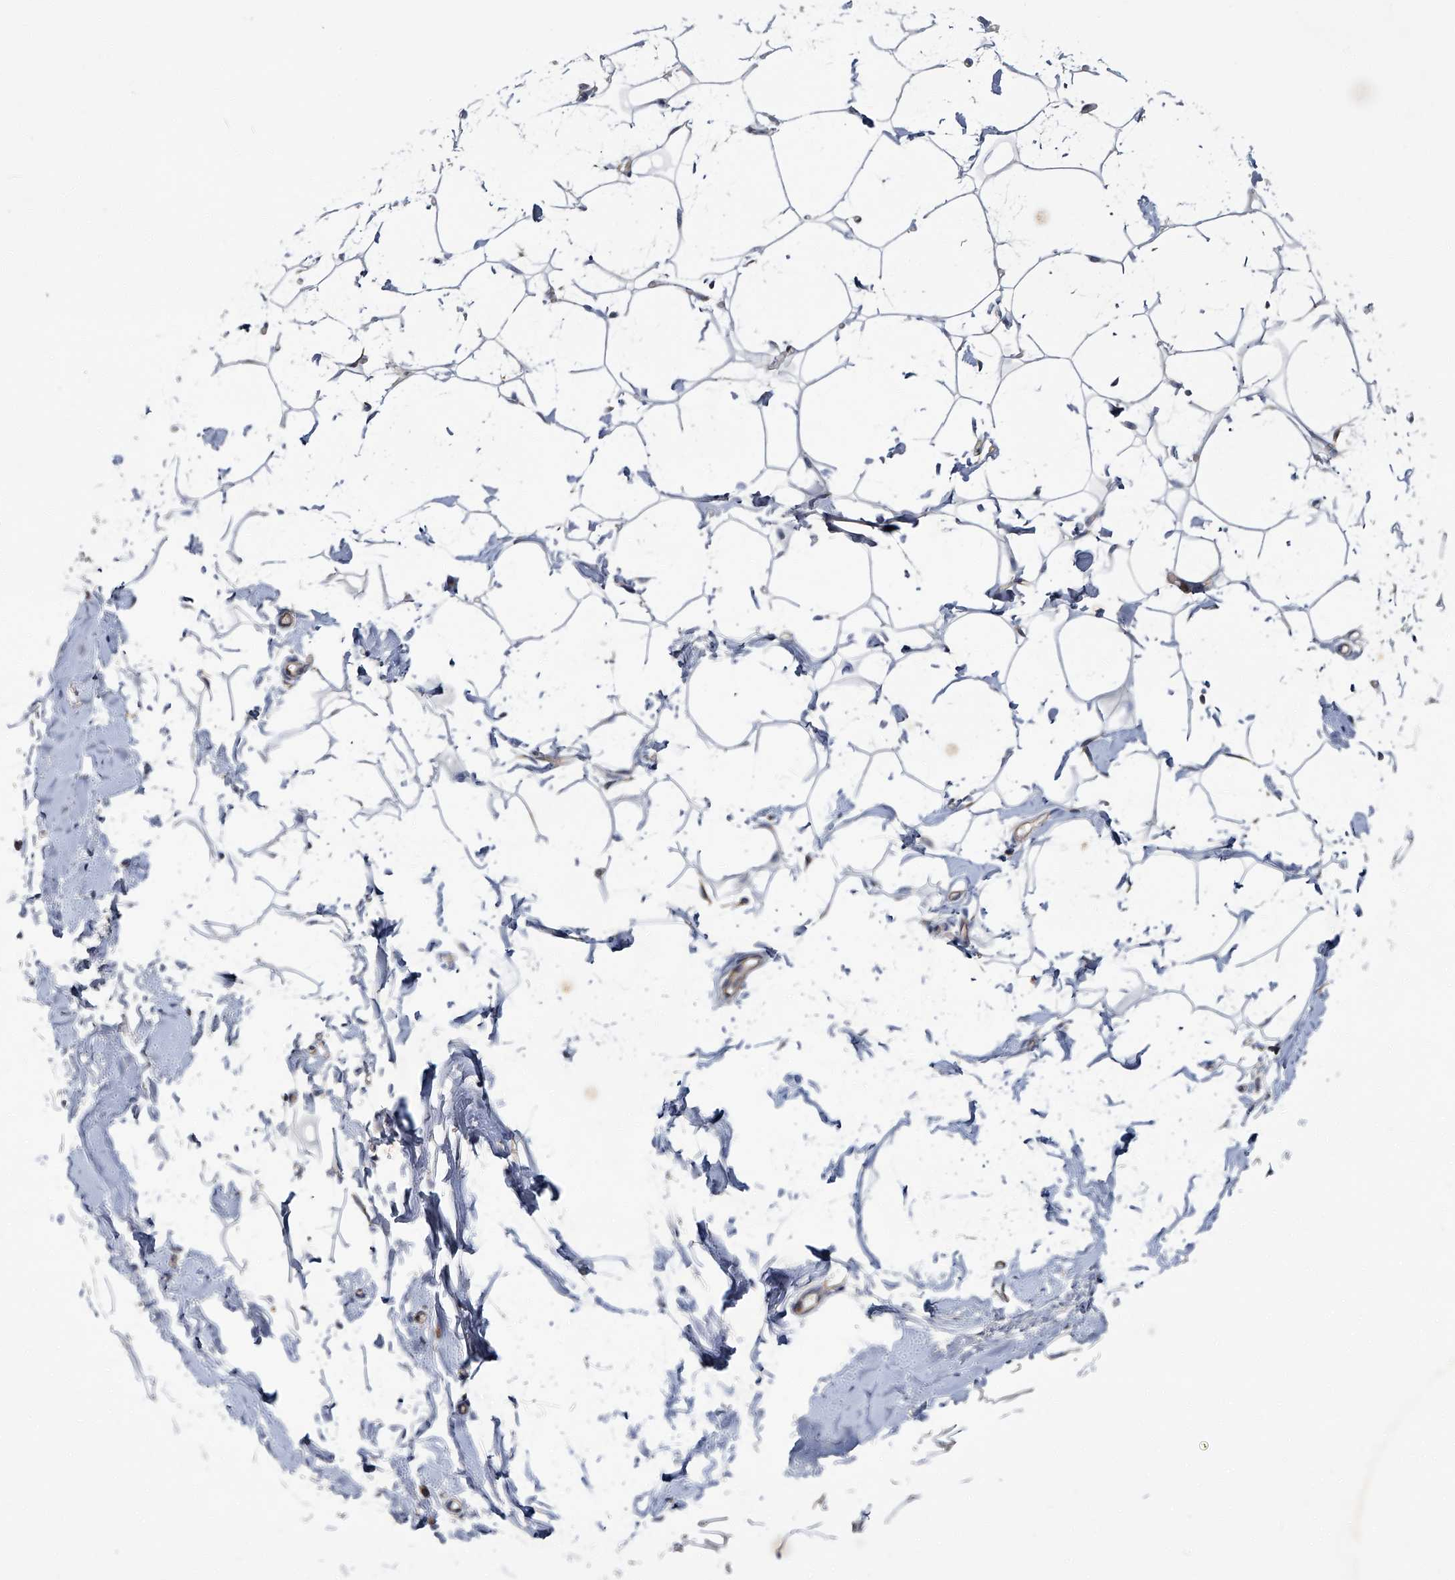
{"staining": {"intensity": "negative", "quantity": "none", "location": "none"}, "tissue": "adipose tissue", "cell_type": "Adipocytes", "image_type": "normal", "snomed": [{"axis": "morphology", "description": "Normal tissue, NOS"}, {"axis": "topography", "description": "Breast"}], "caption": "Immunohistochemistry of unremarkable adipose tissue displays no staining in adipocytes.", "gene": "AKNAD1", "patient": {"sex": "female", "age": 23}}